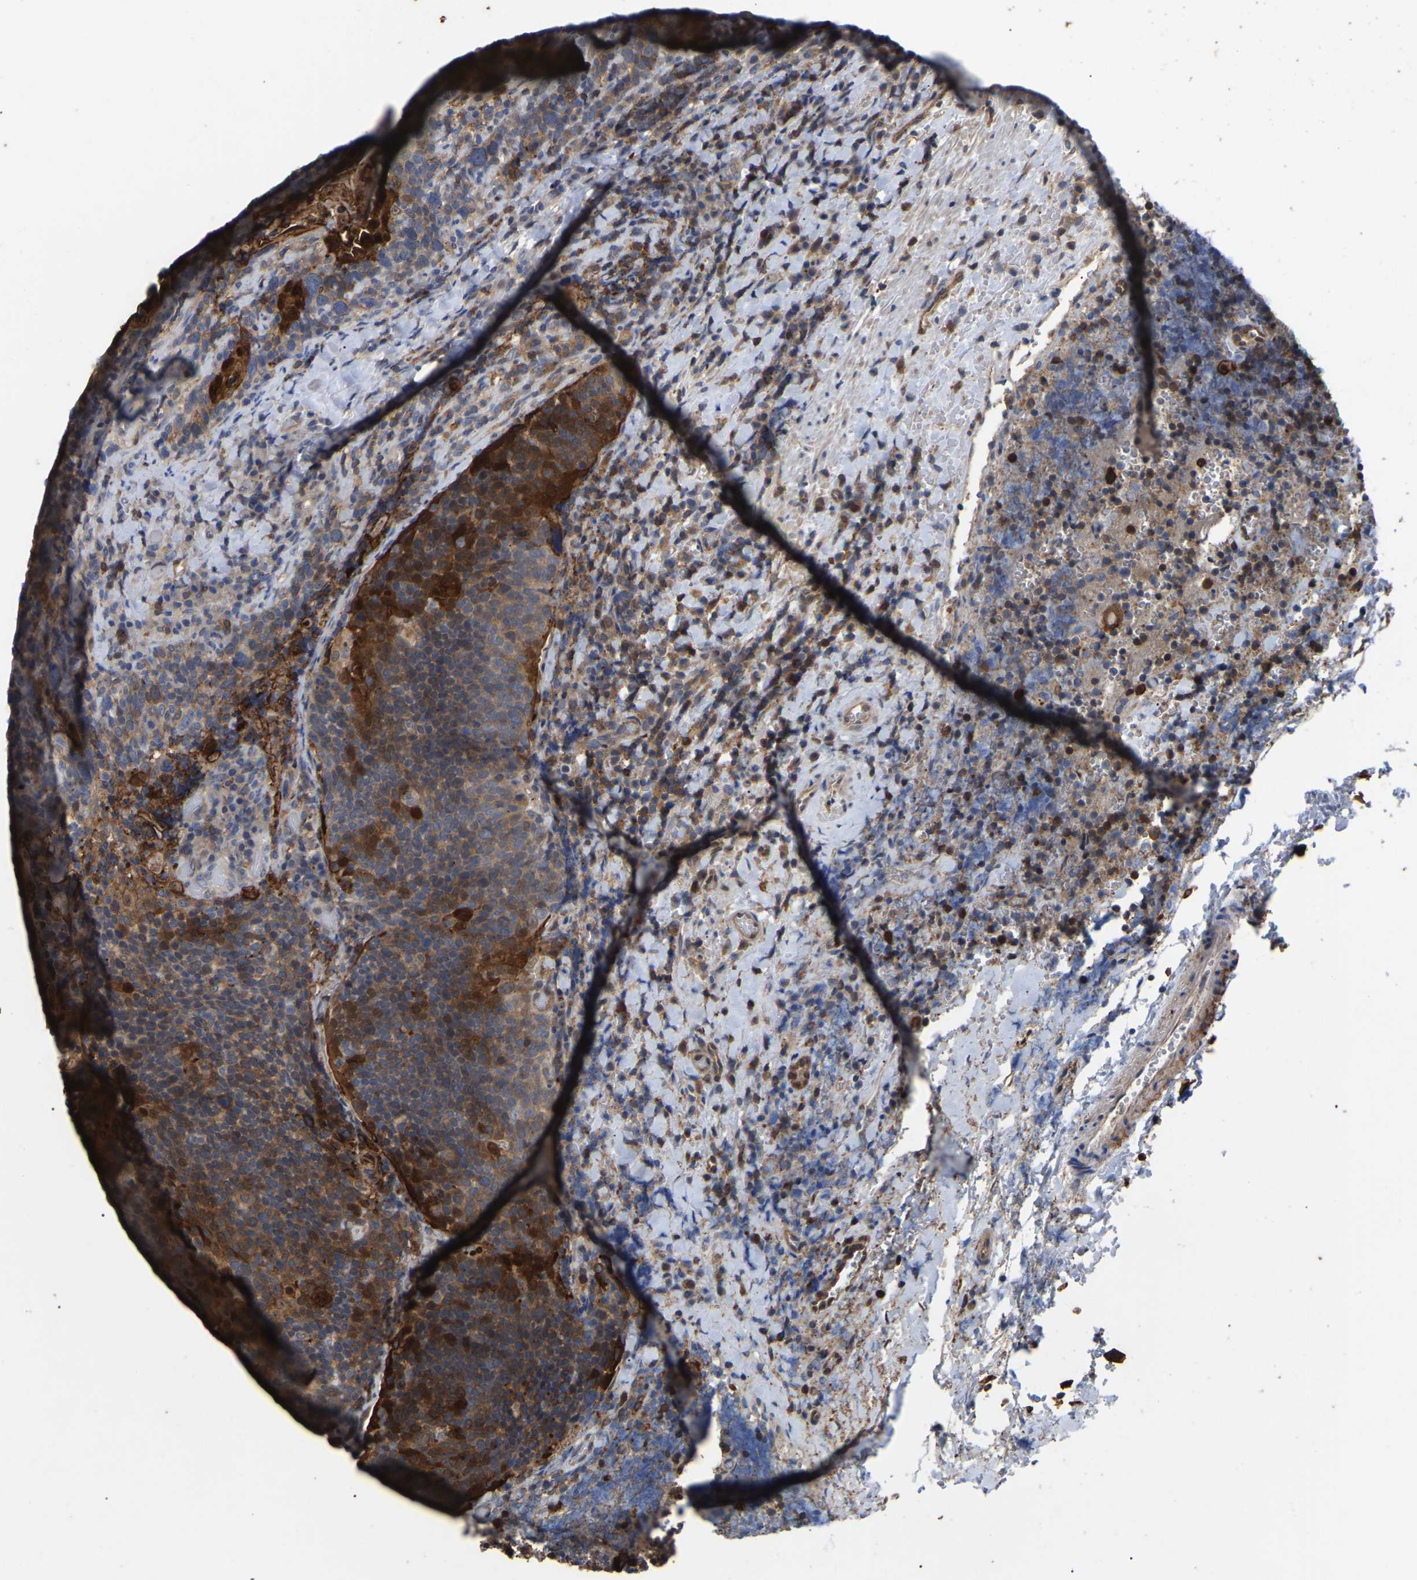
{"staining": {"intensity": "moderate", "quantity": ">75%", "location": "cytoplasmic/membranous"}, "tissue": "head and neck cancer", "cell_type": "Tumor cells", "image_type": "cancer", "snomed": [{"axis": "morphology", "description": "Squamous cell carcinoma, NOS"}, {"axis": "morphology", "description": "Squamous cell carcinoma, metastatic, NOS"}, {"axis": "topography", "description": "Lymph node"}, {"axis": "topography", "description": "Head-Neck"}], "caption": "Protein expression analysis of human squamous cell carcinoma (head and neck) reveals moderate cytoplasmic/membranous staining in approximately >75% of tumor cells. (DAB (3,3'-diaminobenzidine) IHC, brown staining for protein, blue staining for nuclei).", "gene": "CIT", "patient": {"sex": "male", "age": 62}}